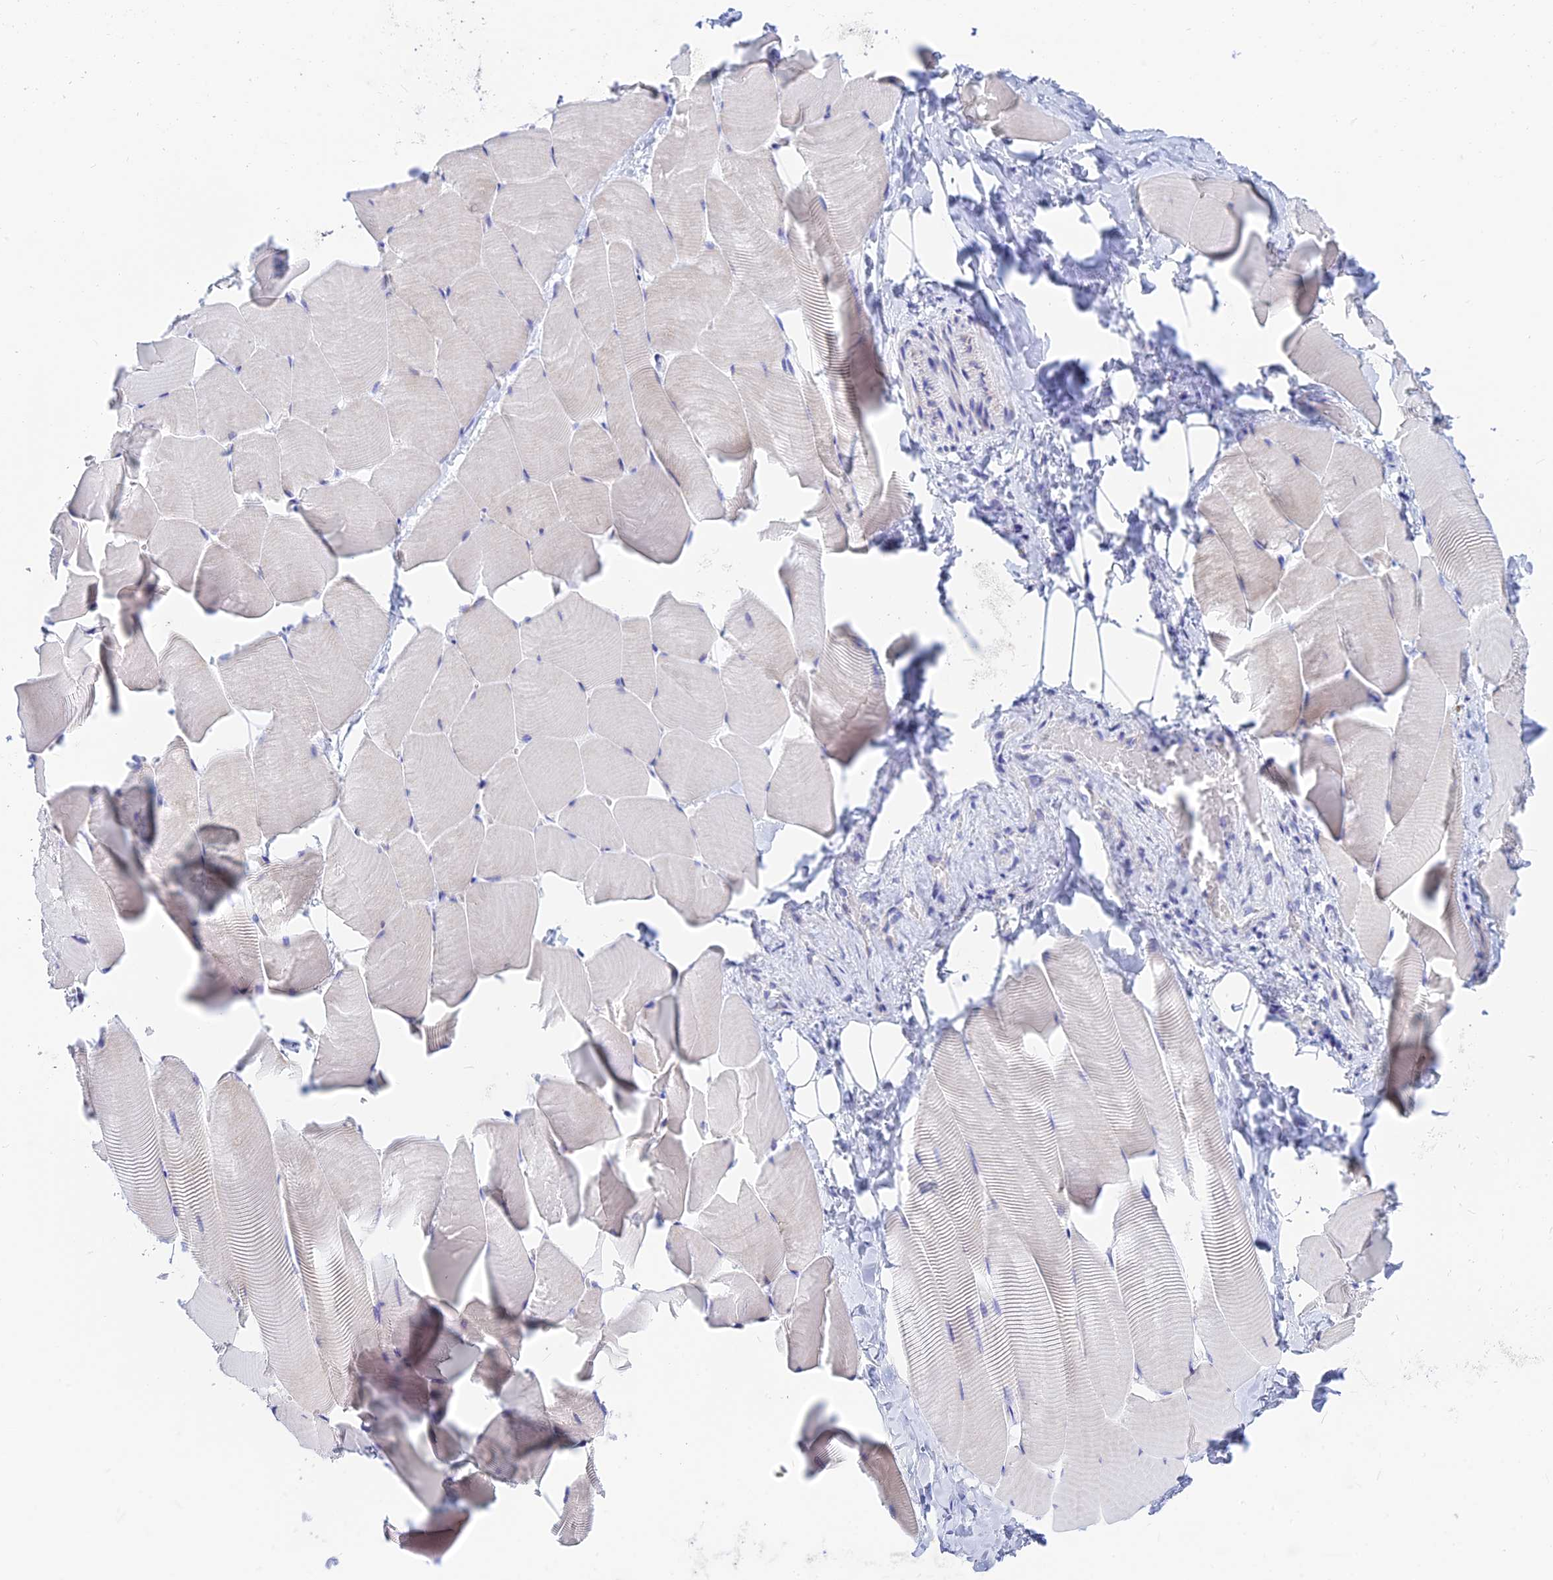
{"staining": {"intensity": "negative", "quantity": "none", "location": "none"}, "tissue": "skeletal muscle", "cell_type": "Myocytes", "image_type": "normal", "snomed": [{"axis": "morphology", "description": "Normal tissue, NOS"}, {"axis": "topography", "description": "Skeletal muscle"}], "caption": "IHC of benign human skeletal muscle demonstrates no staining in myocytes.", "gene": "CNOT6", "patient": {"sex": "male", "age": 25}}